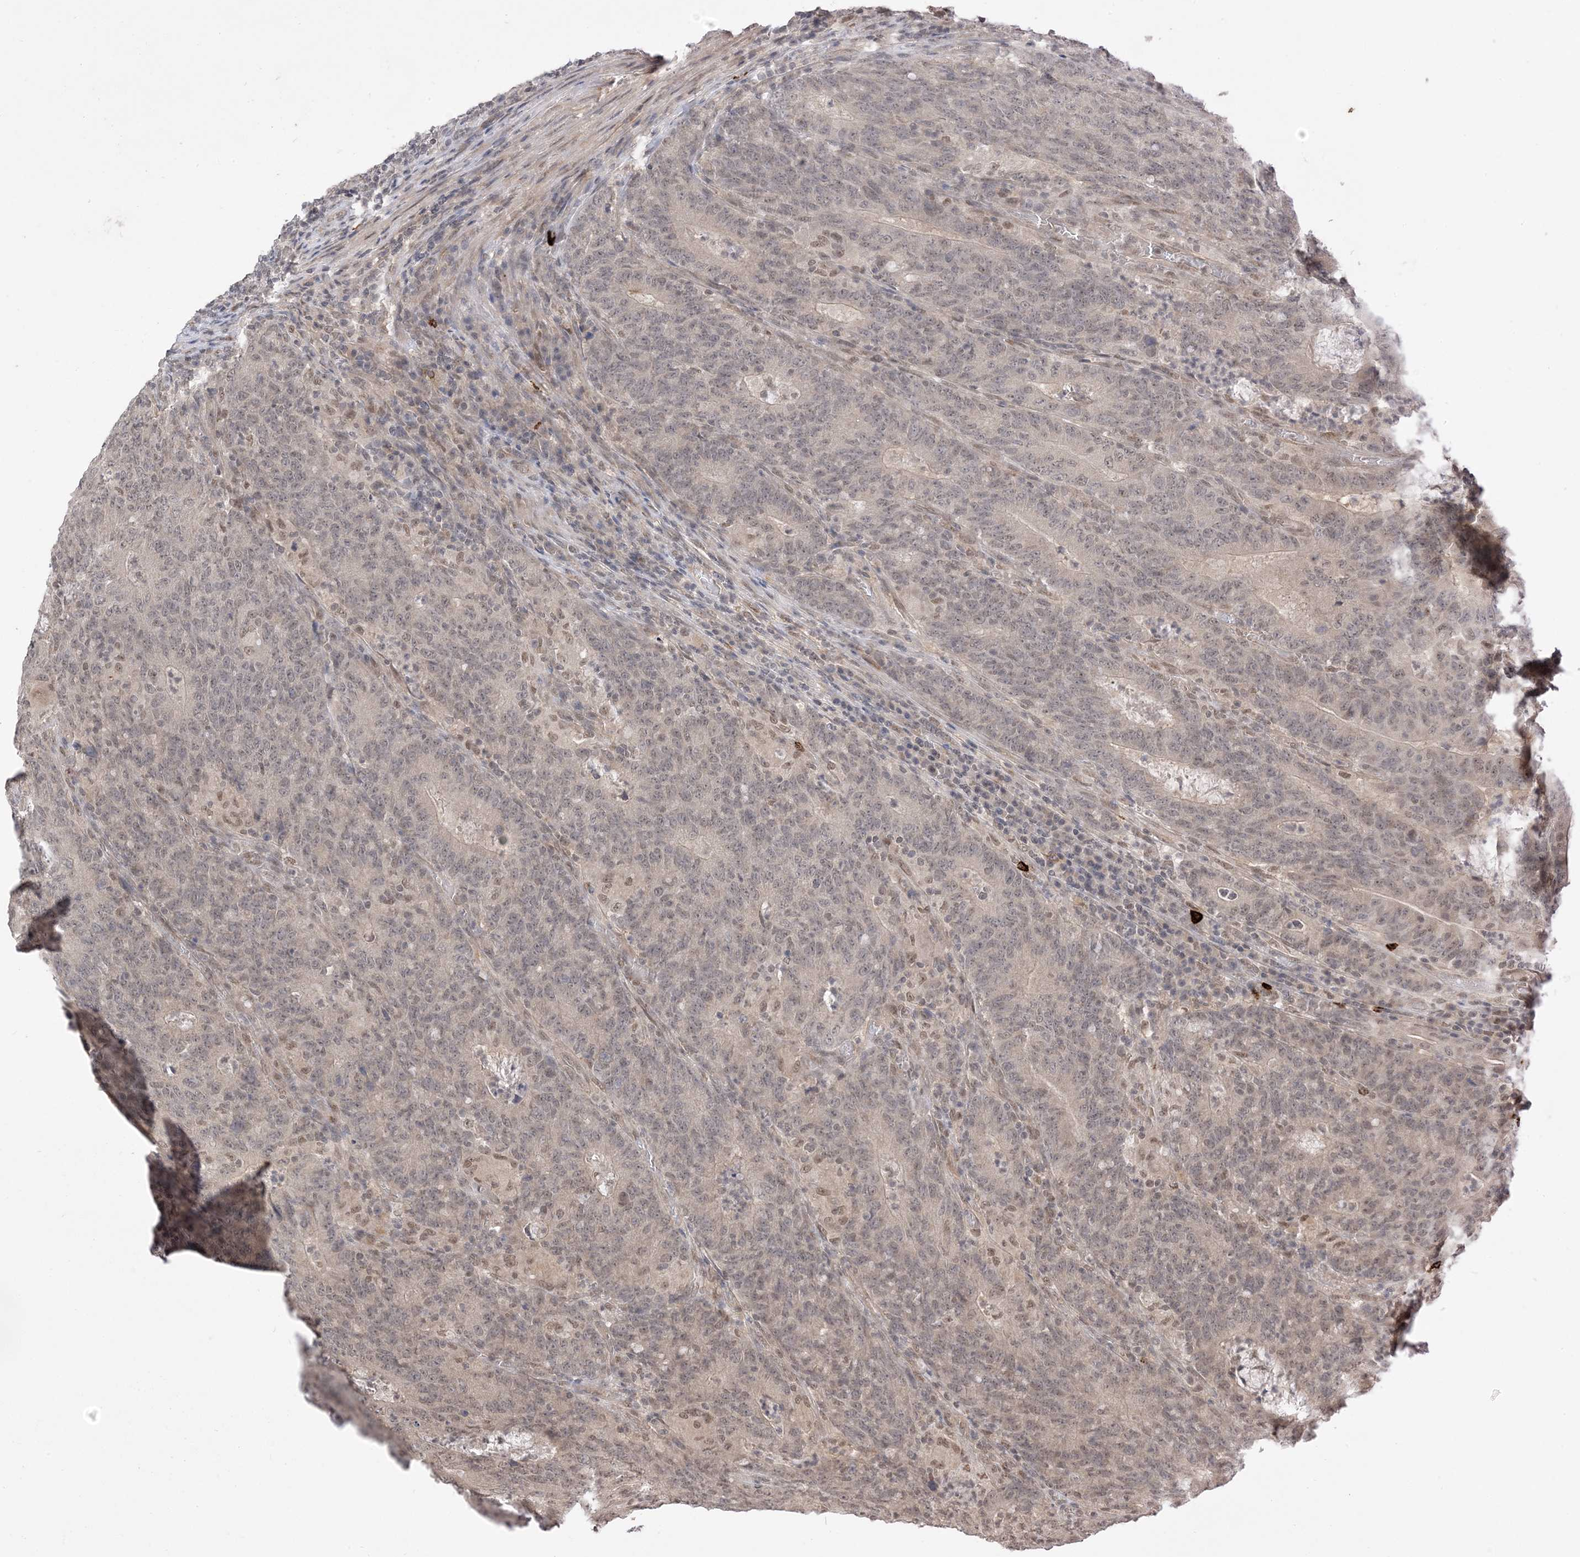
{"staining": {"intensity": "weak", "quantity": "25%-75%", "location": "nuclear"}, "tissue": "colorectal cancer", "cell_type": "Tumor cells", "image_type": "cancer", "snomed": [{"axis": "morphology", "description": "Normal tissue, NOS"}, {"axis": "morphology", "description": "Adenocarcinoma, NOS"}, {"axis": "topography", "description": "Colon"}], "caption": "Tumor cells exhibit low levels of weak nuclear positivity in about 25%-75% of cells in human adenocarcinoma (colorectal). (Stains: DAB in brown, nuclei in blue, Microscopy: brightfield microscopy at high magnification).", "gene": "RANBP9", "patient": {"sex": "female", "age": 75}}